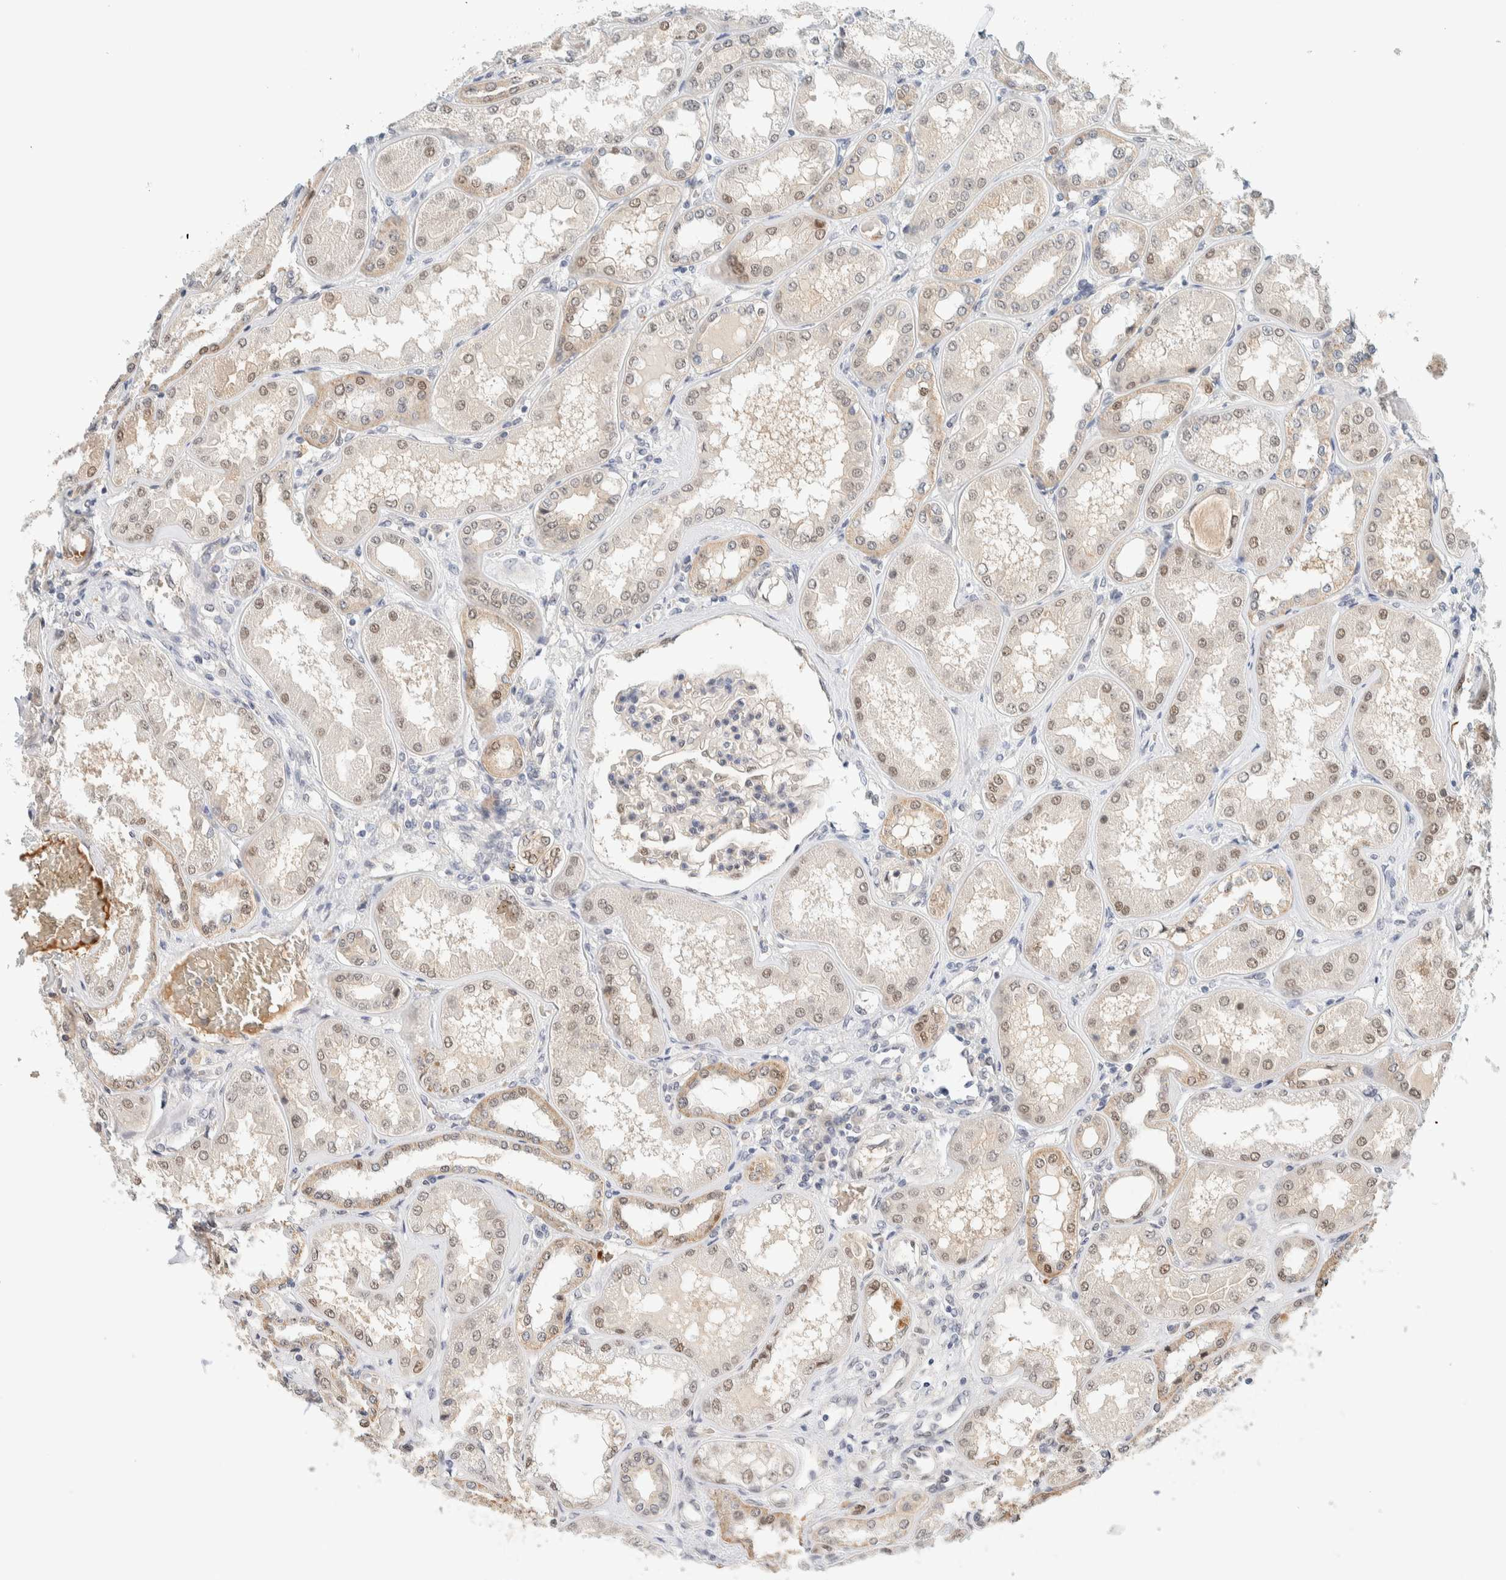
{"staining": {"intensity": "weak", "quantity": "25%-75%", "location": "cytoplasmic/membranous,nuclear"}, "tissue": "kidney", "cell_type": "Cells in glomeruli", "image_type": "normal", "snomed": [{"axis": "morphology", "description": "Normal tissue, NOS"}, {"axis": "topography", "description": "Kidney"}], "caption": "Kidney stained for a protein demonstrates weak cytoplasmic/membranous,nuclear positivity in cells in glomeruli.", "gene": "TSTD2", "patient": {"sex": "female", "age": 56}}